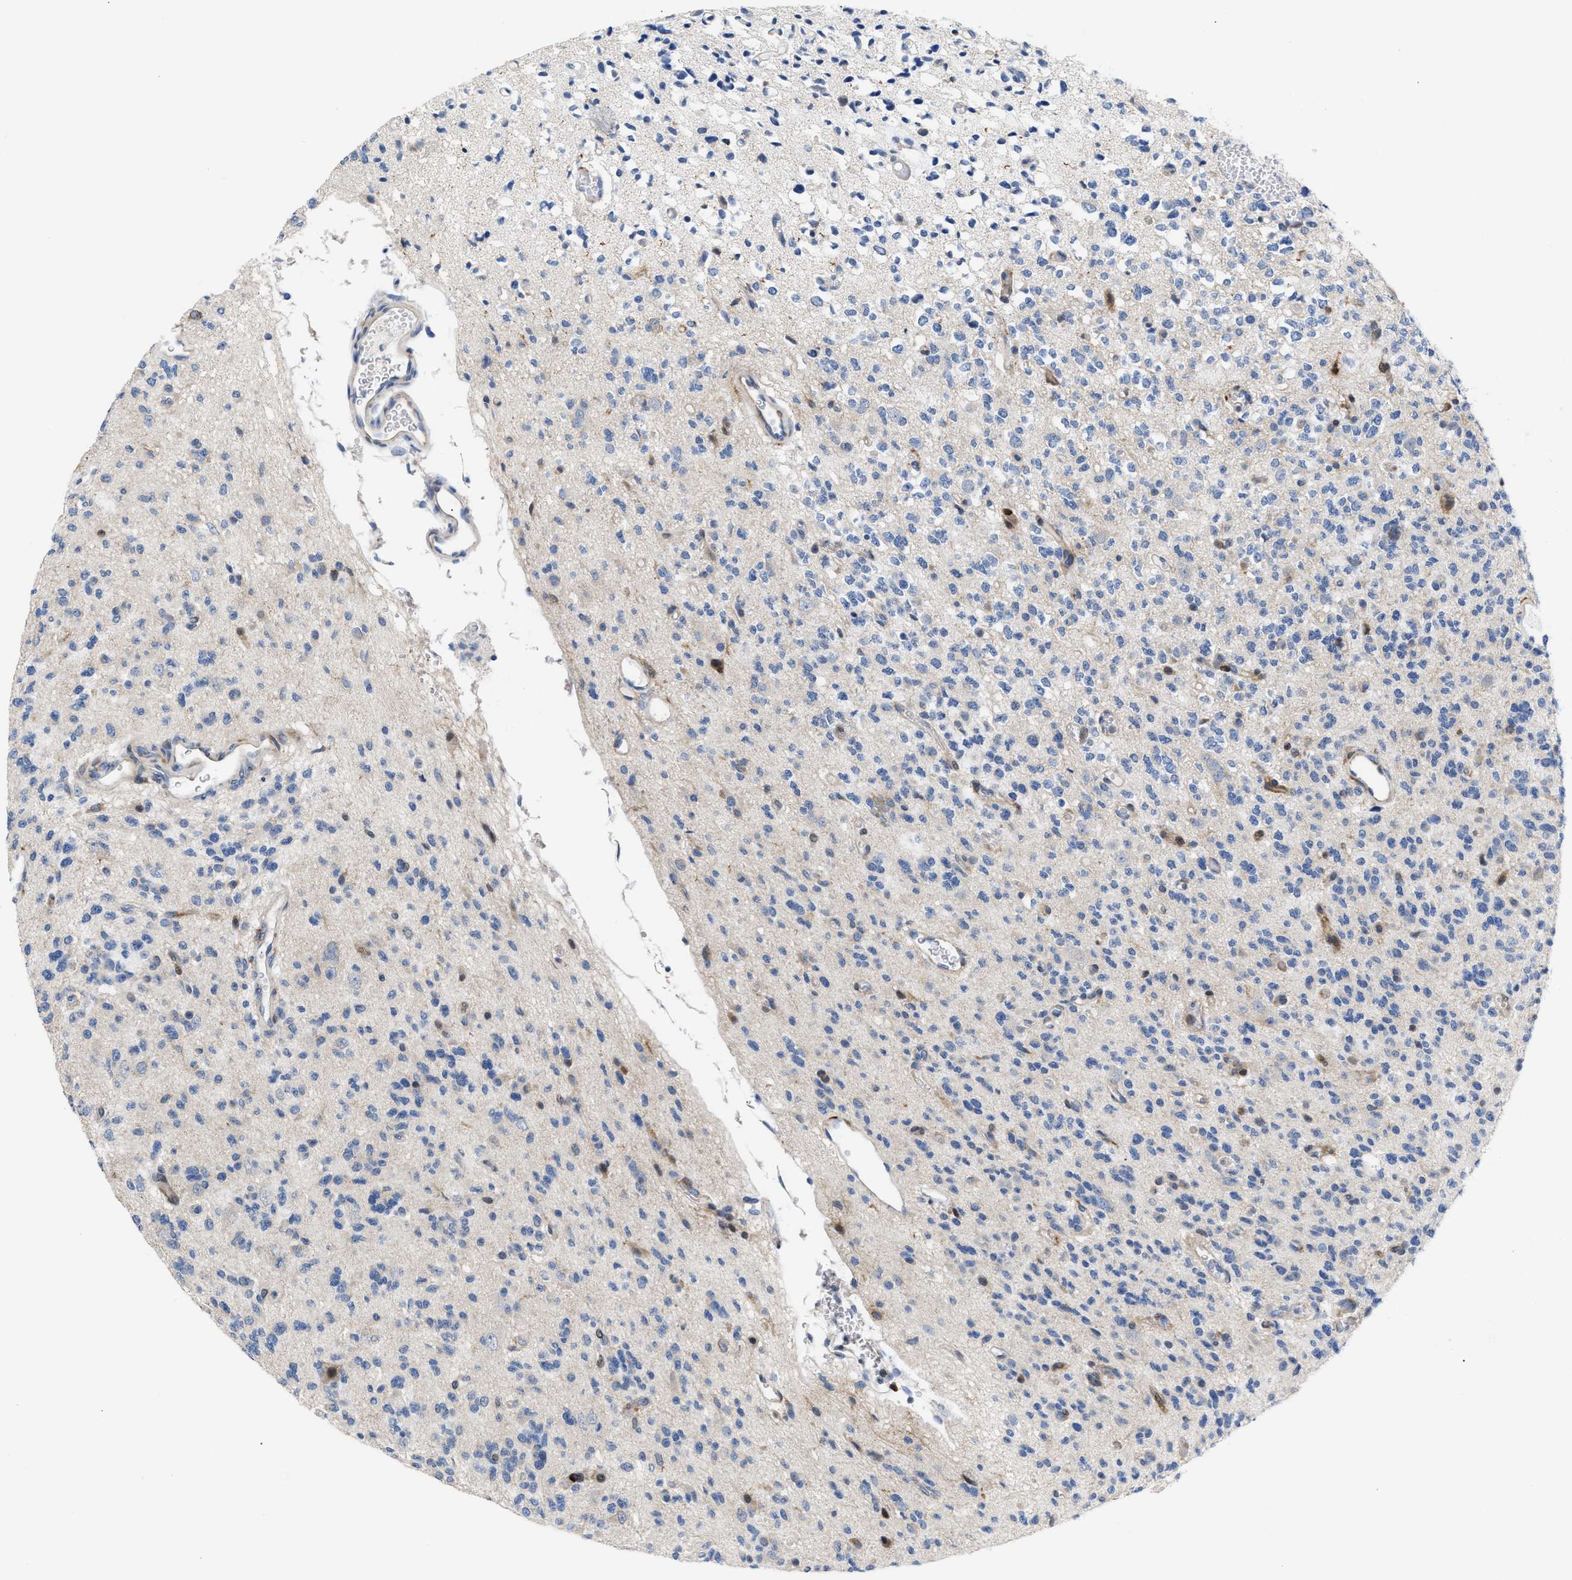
{"staining": {"intensity": "negative", "quantity": "none", "location": "none"}, "tissue": "glioma", "cell_type": "Tumor cells", "image_type": "cancer", "snomed": [{"axis": "morphology", "description": "Glioma, malignant, Low grade"}, {"axis": "topography", "description": "Brain"}], "caption": "This is an IHC micrograph of human malignant low-grade glioma. There is no expression in tumor cells.", "gene": "ATP9A", "patient": {"sex": "male", "age": 38}}